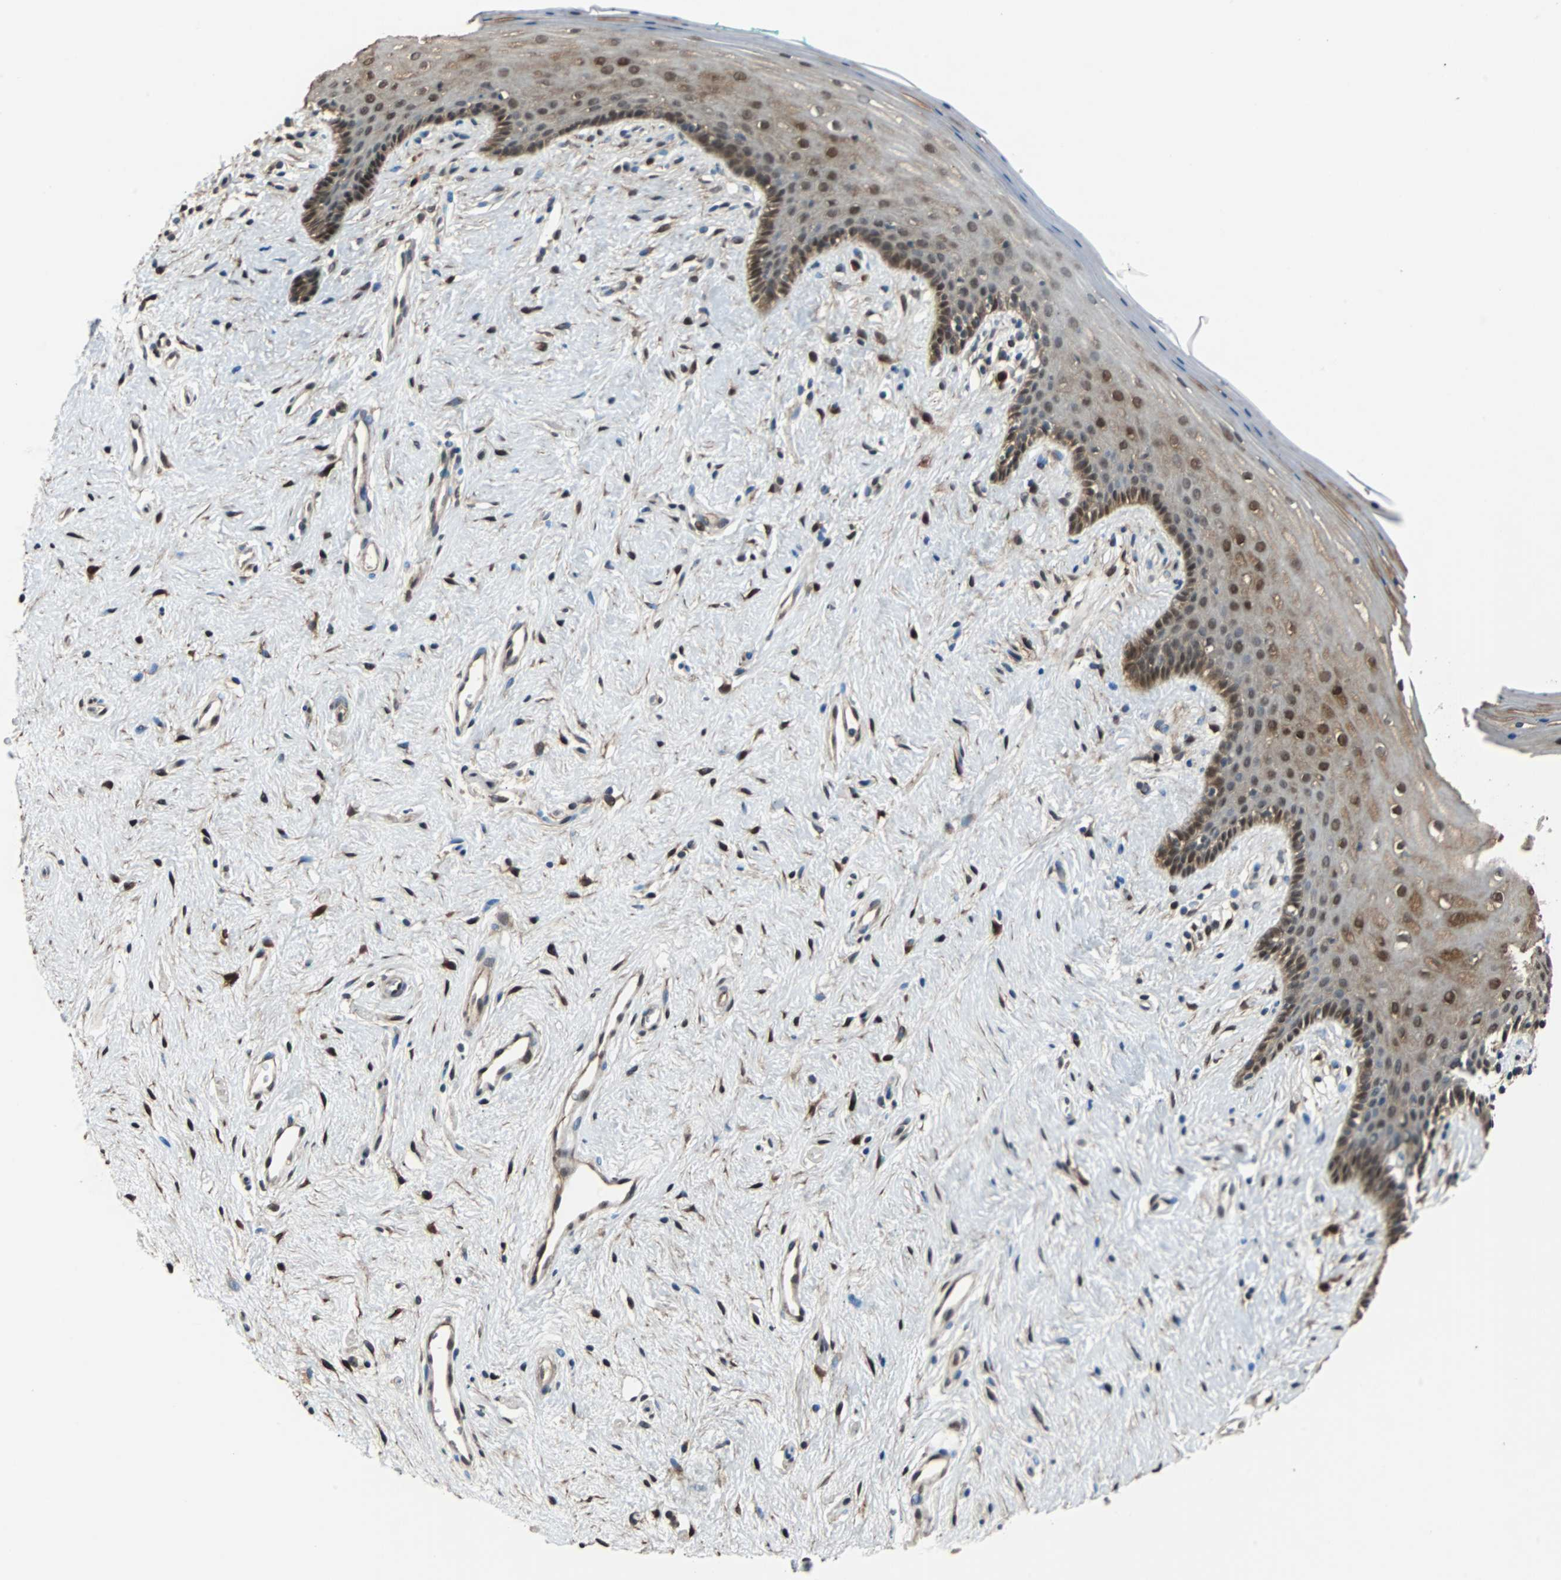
{"staining": {"intensity": "moderate", "quantity": "25%-75%", "location": "cytoplasmic/membranous,nuclear"}, "tissue": "vagina", "cell_type": "Squamous epithelial cells", "image_type": "normal", "snomed": [{"axis": "morphology", "description": "Normal tissue, NOS"}, {"axis": "topography", "description": "Vagina"}], "caption": "Protein expression analysis of normal vagina shows moderate cytoplasmic/membranous,nuclear staining in about 25%-75% of squamous epithelial cells.", "gene": "PRDX6", "patient": {"sex": "female", "age": 44}}